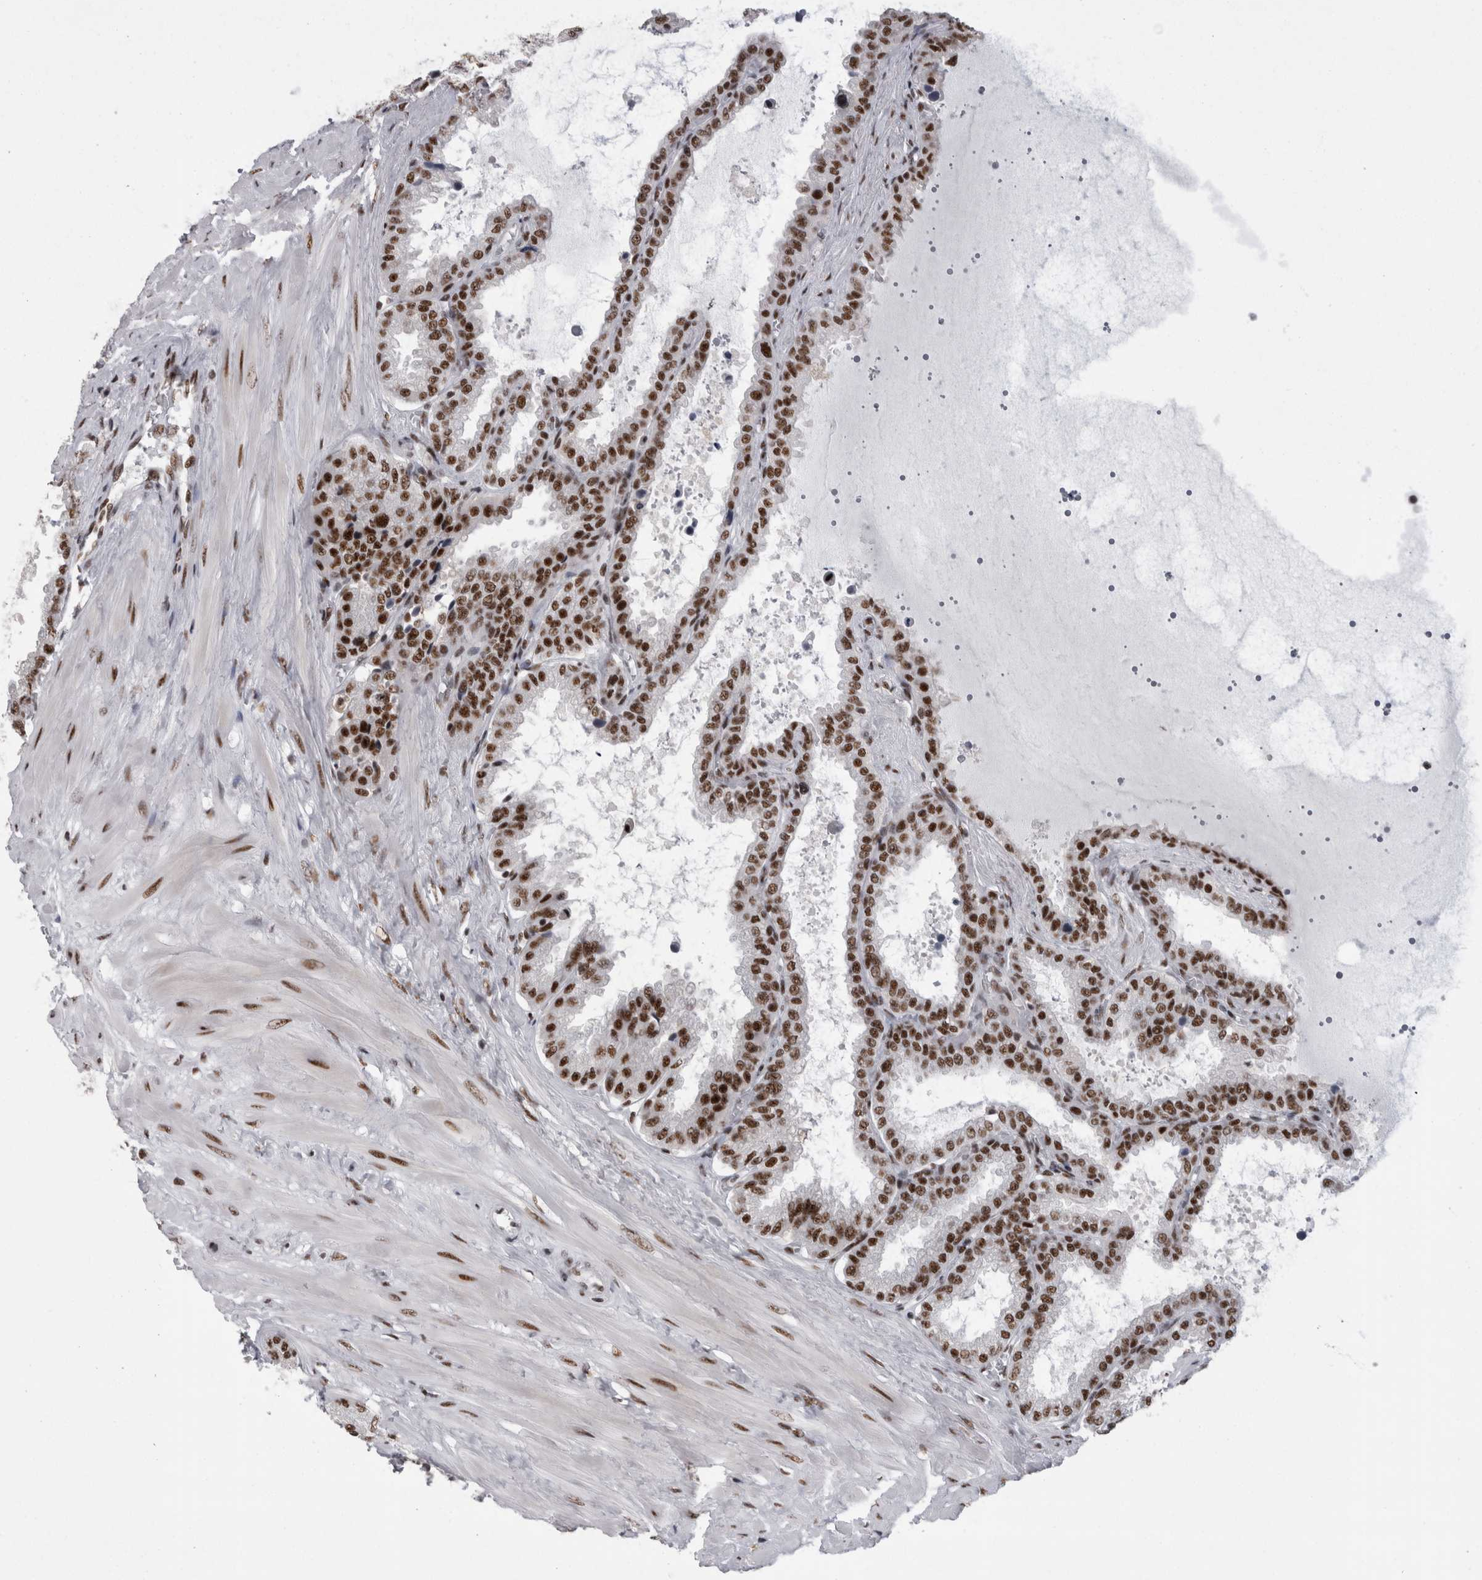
{"staining": {"intensity": "strong", "quantity": ">75%", "location": "nuclear"}, "tissue": "seminal vesicle", "cell_type": "Glandular cells", "image_type": "normal", "snomed": [{"axis": "morphology", "description": "Normal tissue, NOS"}, {"axis": "topography", "description": "Seminal veicle"}], "caption": "Brown immunohistochemical staining in benign human seminal vesicle exhibits strong nuclear staining in about >75% of glandular cells. (brown staining indicates protein expression, while blue staining denotes nuclei).", "gene": "SNRNP40", "patient": {"sex": "male", "age": 46}}